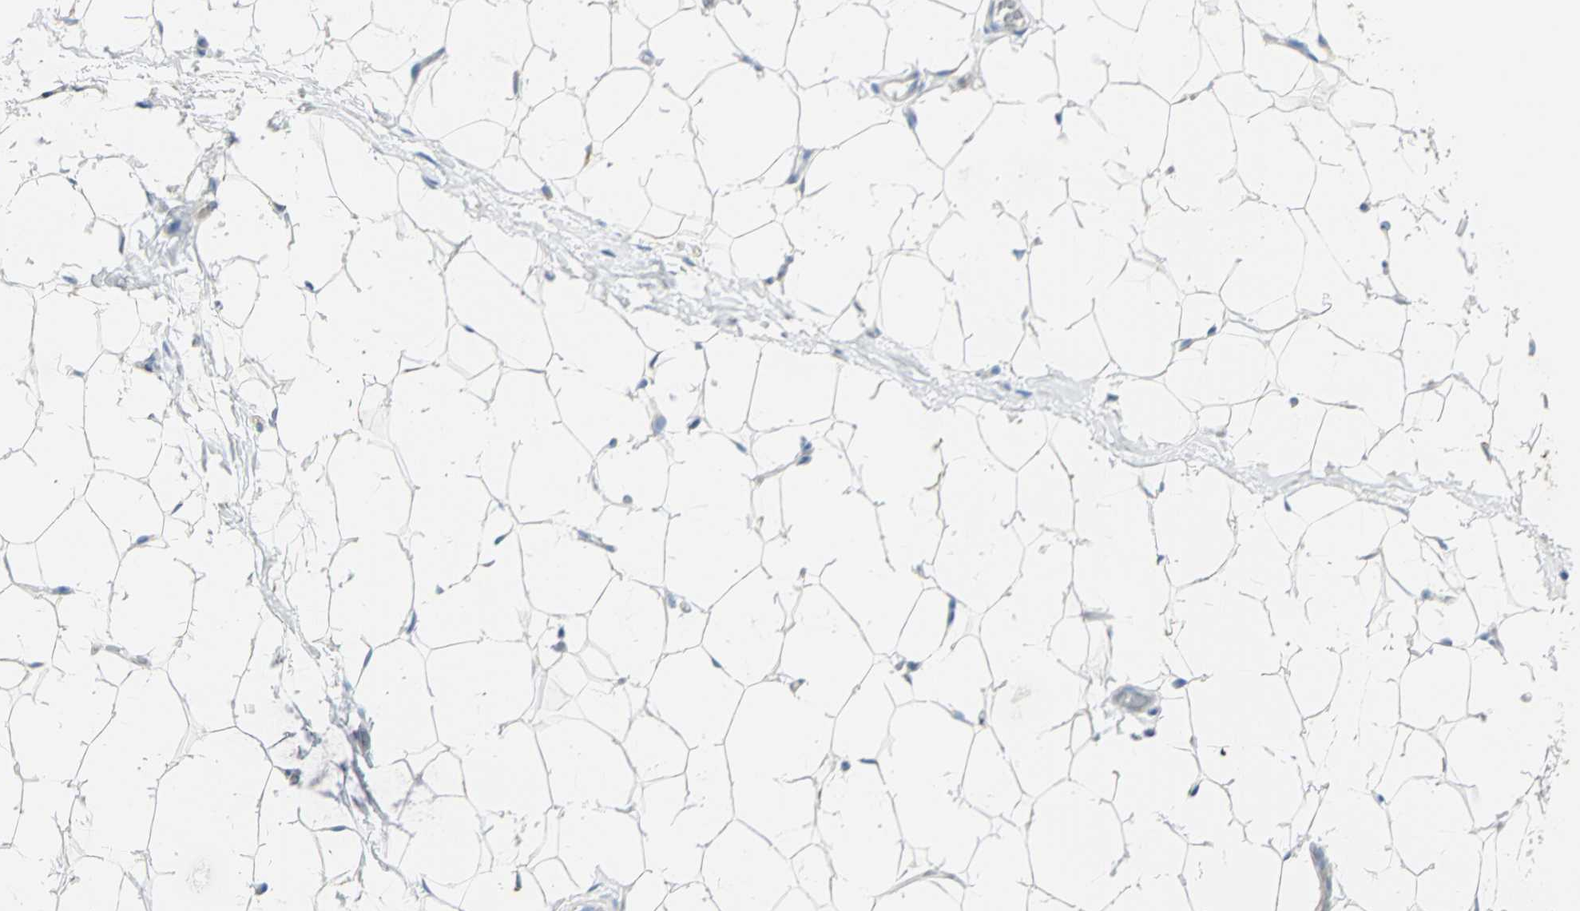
{"staining": {"intensity": "negative", "quantity": "none", "location": "none"}, "tissue": "adipose tissue", "cell_type": "Adipocytes", "image_type": "normal", "snomed": [{"axis": "morphology", "description": "Normal tissue, NOS"}, {"axis": "topography", "description": "Soft tissue"}], "caption": "Immunohistochemistry photomicrograph of normal adipose tissue: human adipose tissue stained with DAB (3,3'-diaminobenzidine) exhibits no significant protein staining in adipocytes.", "gene": "NTRK1", "patient": {"sex": "male", "age": 26}}